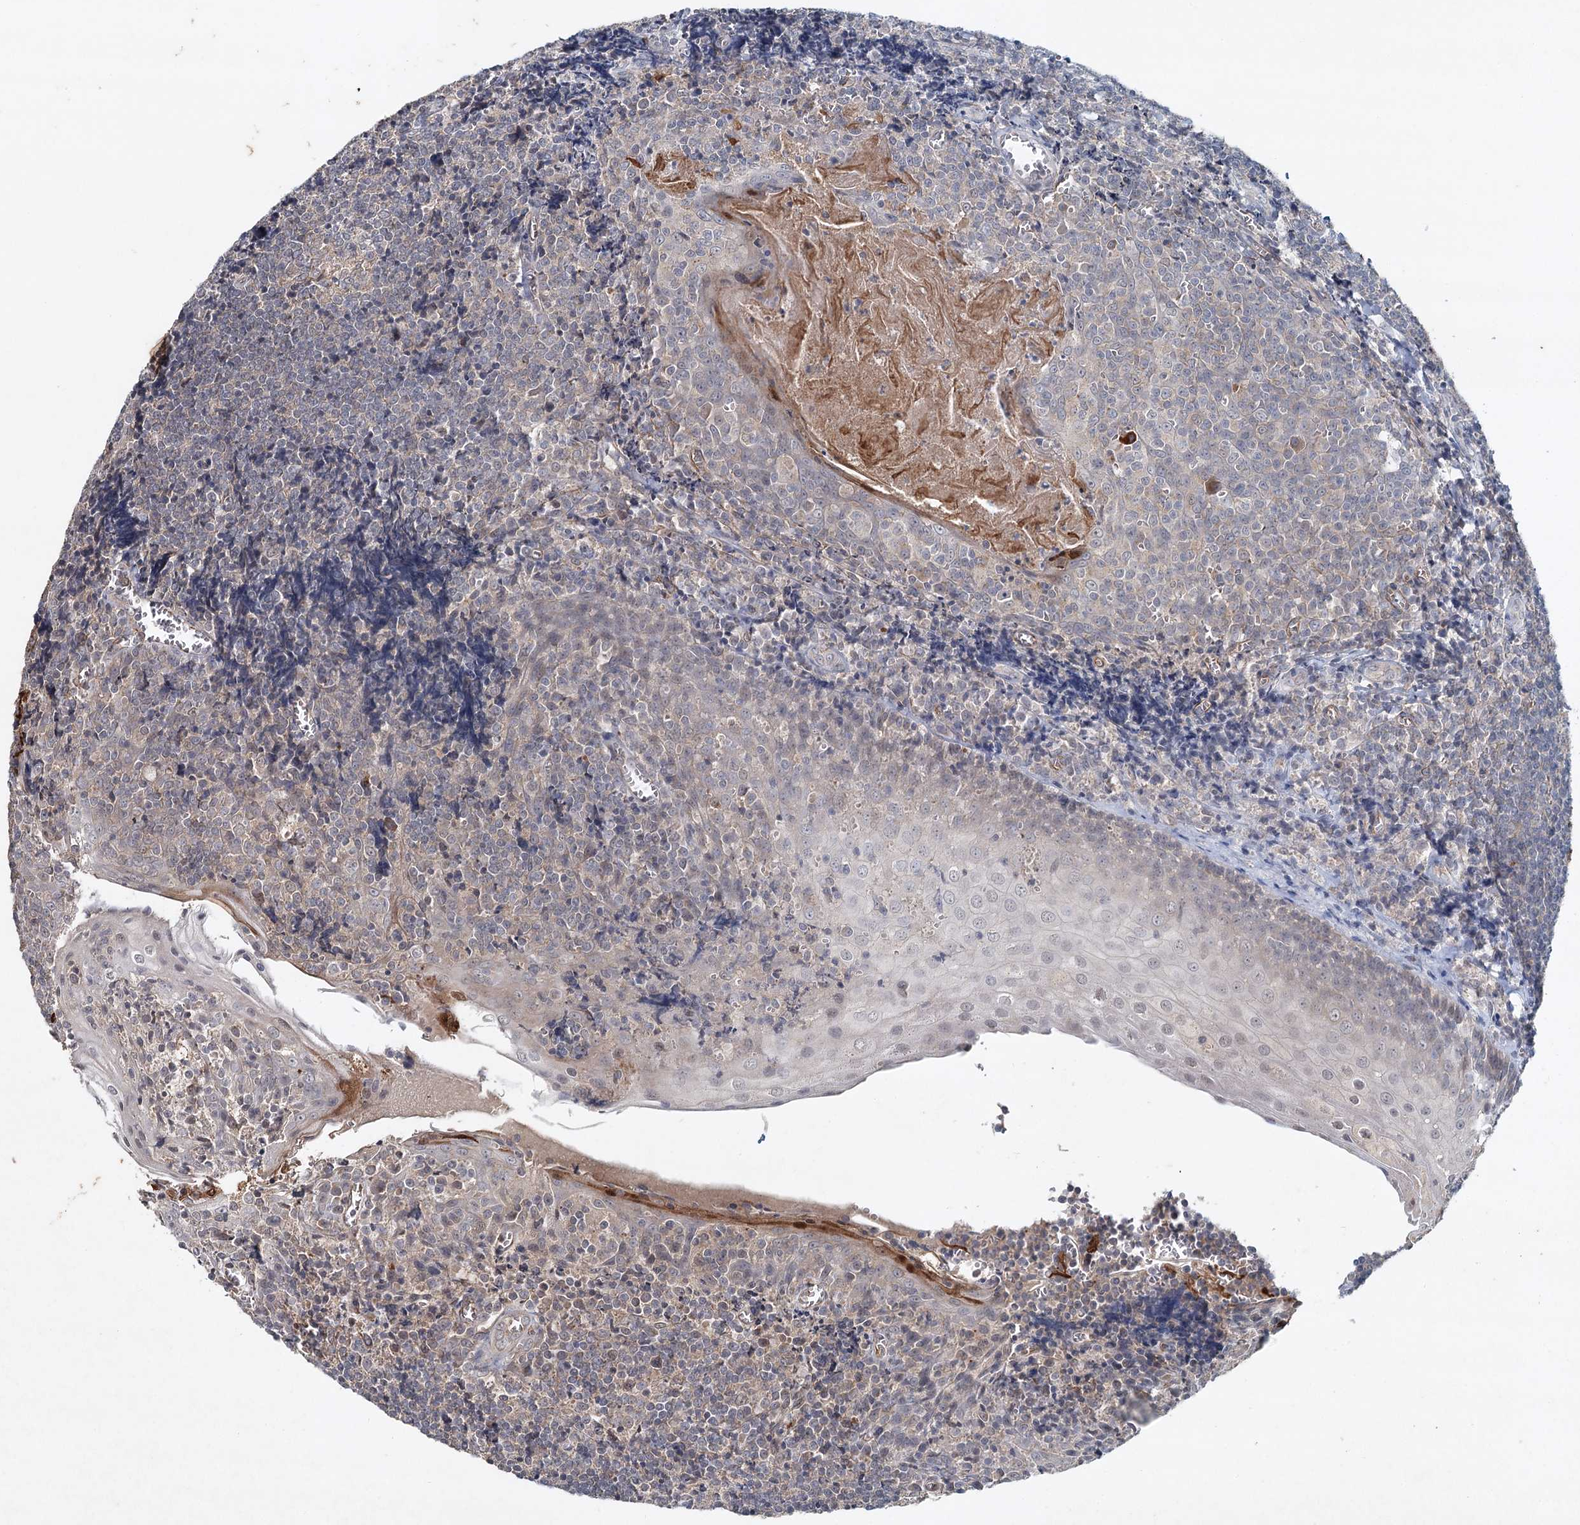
{"staining": {"intensity": "weak", "quantity": "<25%", "location": "cytoplasmic/membranous"}, "tissue": "tonsil", "cell_type": "Germinal center cells", "image_type": "normal", "snomed": [{"axis": "morphology", "description": "Normal tissue, NOS"}, {"axis": "topography", "description": "Tonsil"}], "caption": "Histopathology image shows no significant protein expression in germinal center cells of unremarkable tonsil. (DAB immunohistochemistry (IHC) with hematoxylin counter stain).", "gene": "SYNPO", "patient": {"sex": "male", "age": 27}}